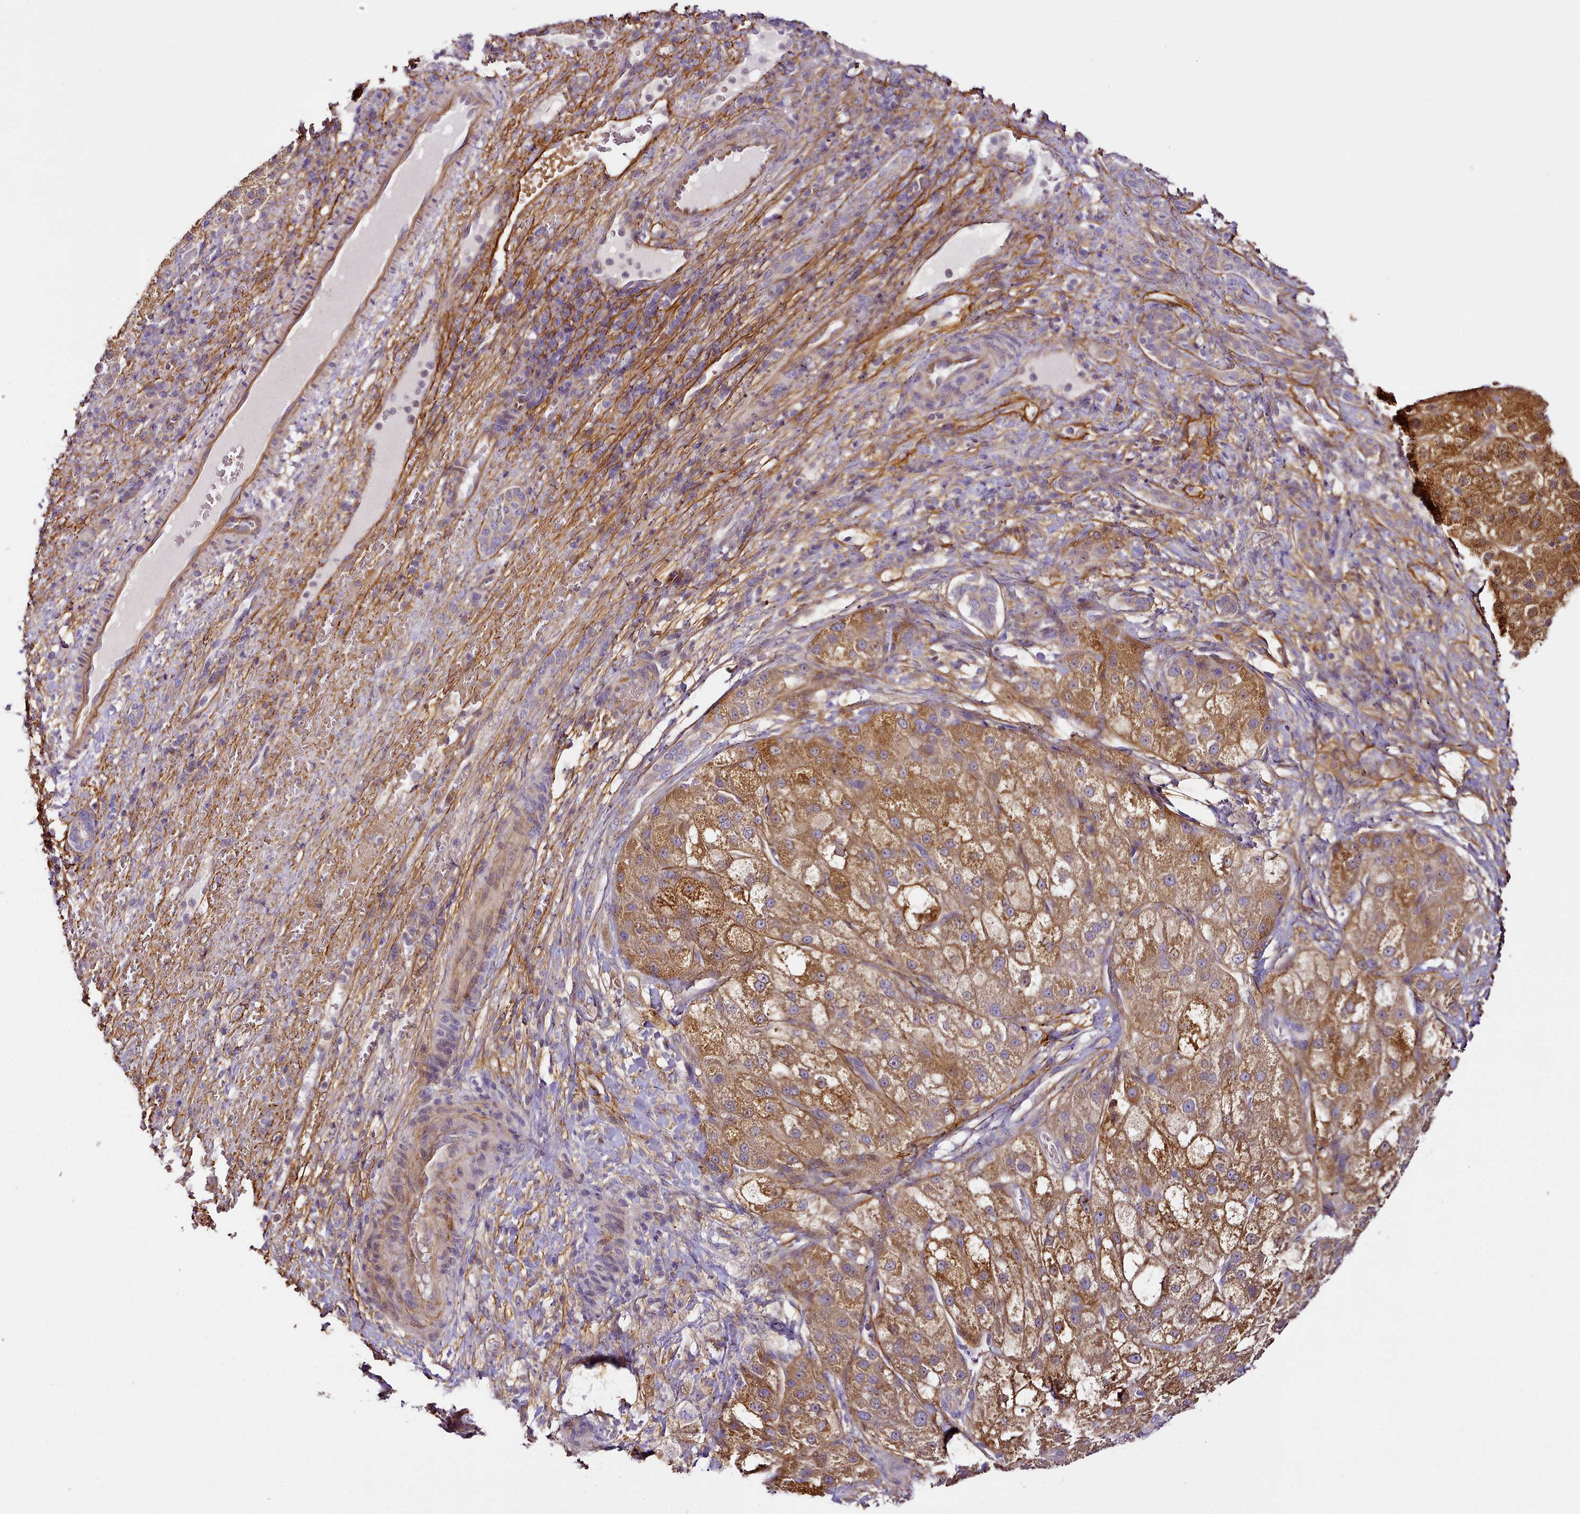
{"staining": {"intensity": "moderate", "quantity": ">75%", "location": "cytoplasmic/membranous"}, "tissue": "liver cancer", "cell_type": "Tumor cells", "image_type": "cancer", "snomed": [{"axis": "morphology", "description": "Normal tissue, NOS"}, {"axis": "morphology", "description": "Carcinoma, Hepatocellular, NOS"}, {"axis": "topography", "description": "Liver"}], "caption": "This is an image of immunohistochemistry (IHC) staining of liver cancer (hepatocellular carcinoma), which shows moderate expression in the cytoplasmic/membranous of tumor cells.", "gene": "NBPF1", "patient": {"sex": "male", "age": 57}}